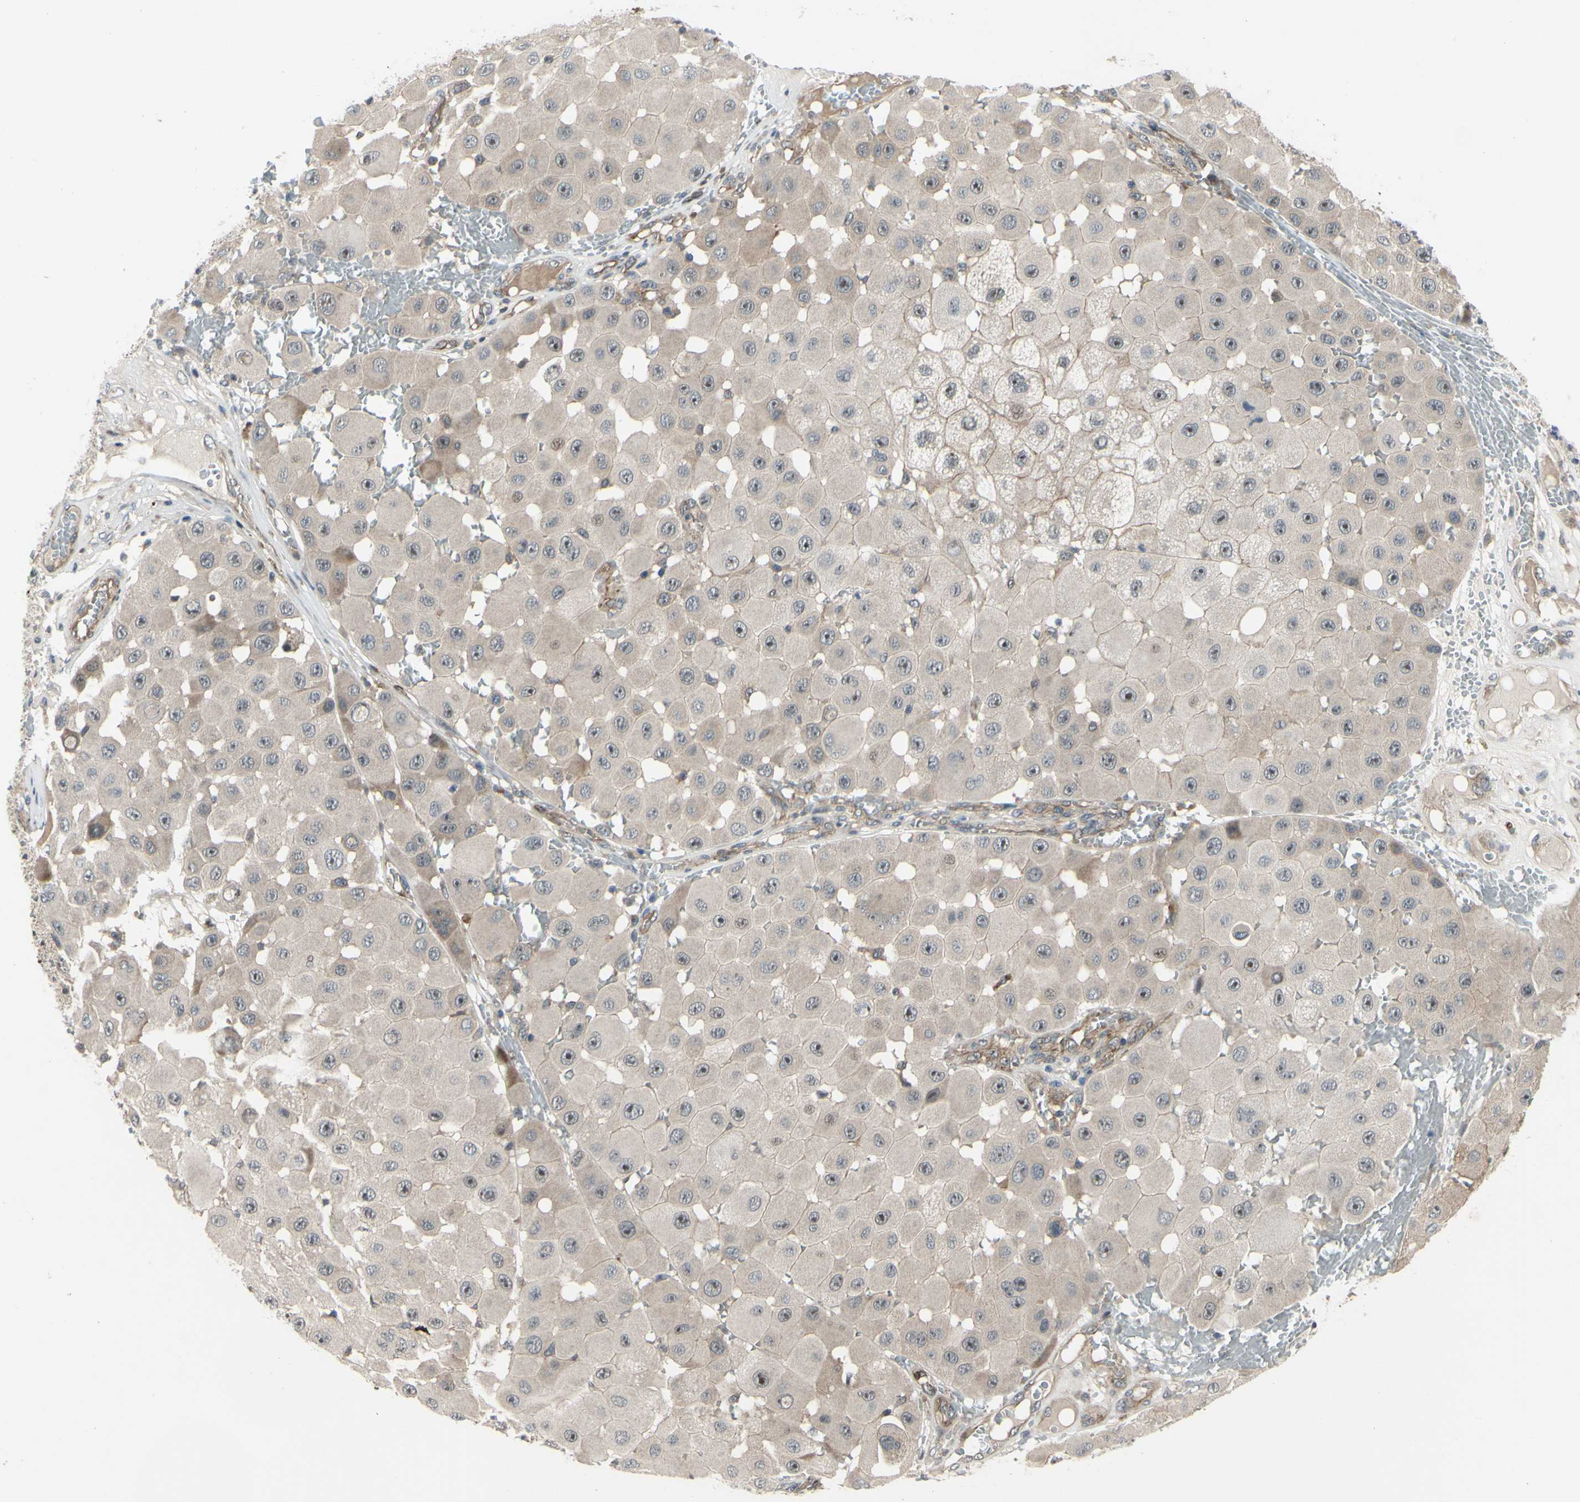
{"staining": {"intensity": "moderate", "quantity": "25%-75%", "location": "cytoplasmic/membranous,nuclear"}, "tissue": "melanoma", "cell_type": "Tumor cells", "image_type": "cancer", "snomed": [{"axis": "morphology", "description": "Malignant melanoma, NOS"}, {"axis": "topography", "description": "Skin"}], "caption": "High-magnification brightfield microscopy of melanoma stained with DAB (3,3'-diaminobenzidine) (brown) and counterstained with hematoxylin (blue). tumor cells exhibit moderate cytoplasmic/membranous and nuclear staining is present in about25%-75% of cells.", "gene": "COMMD9", "patient": {"sex": "female", "age": 81}}